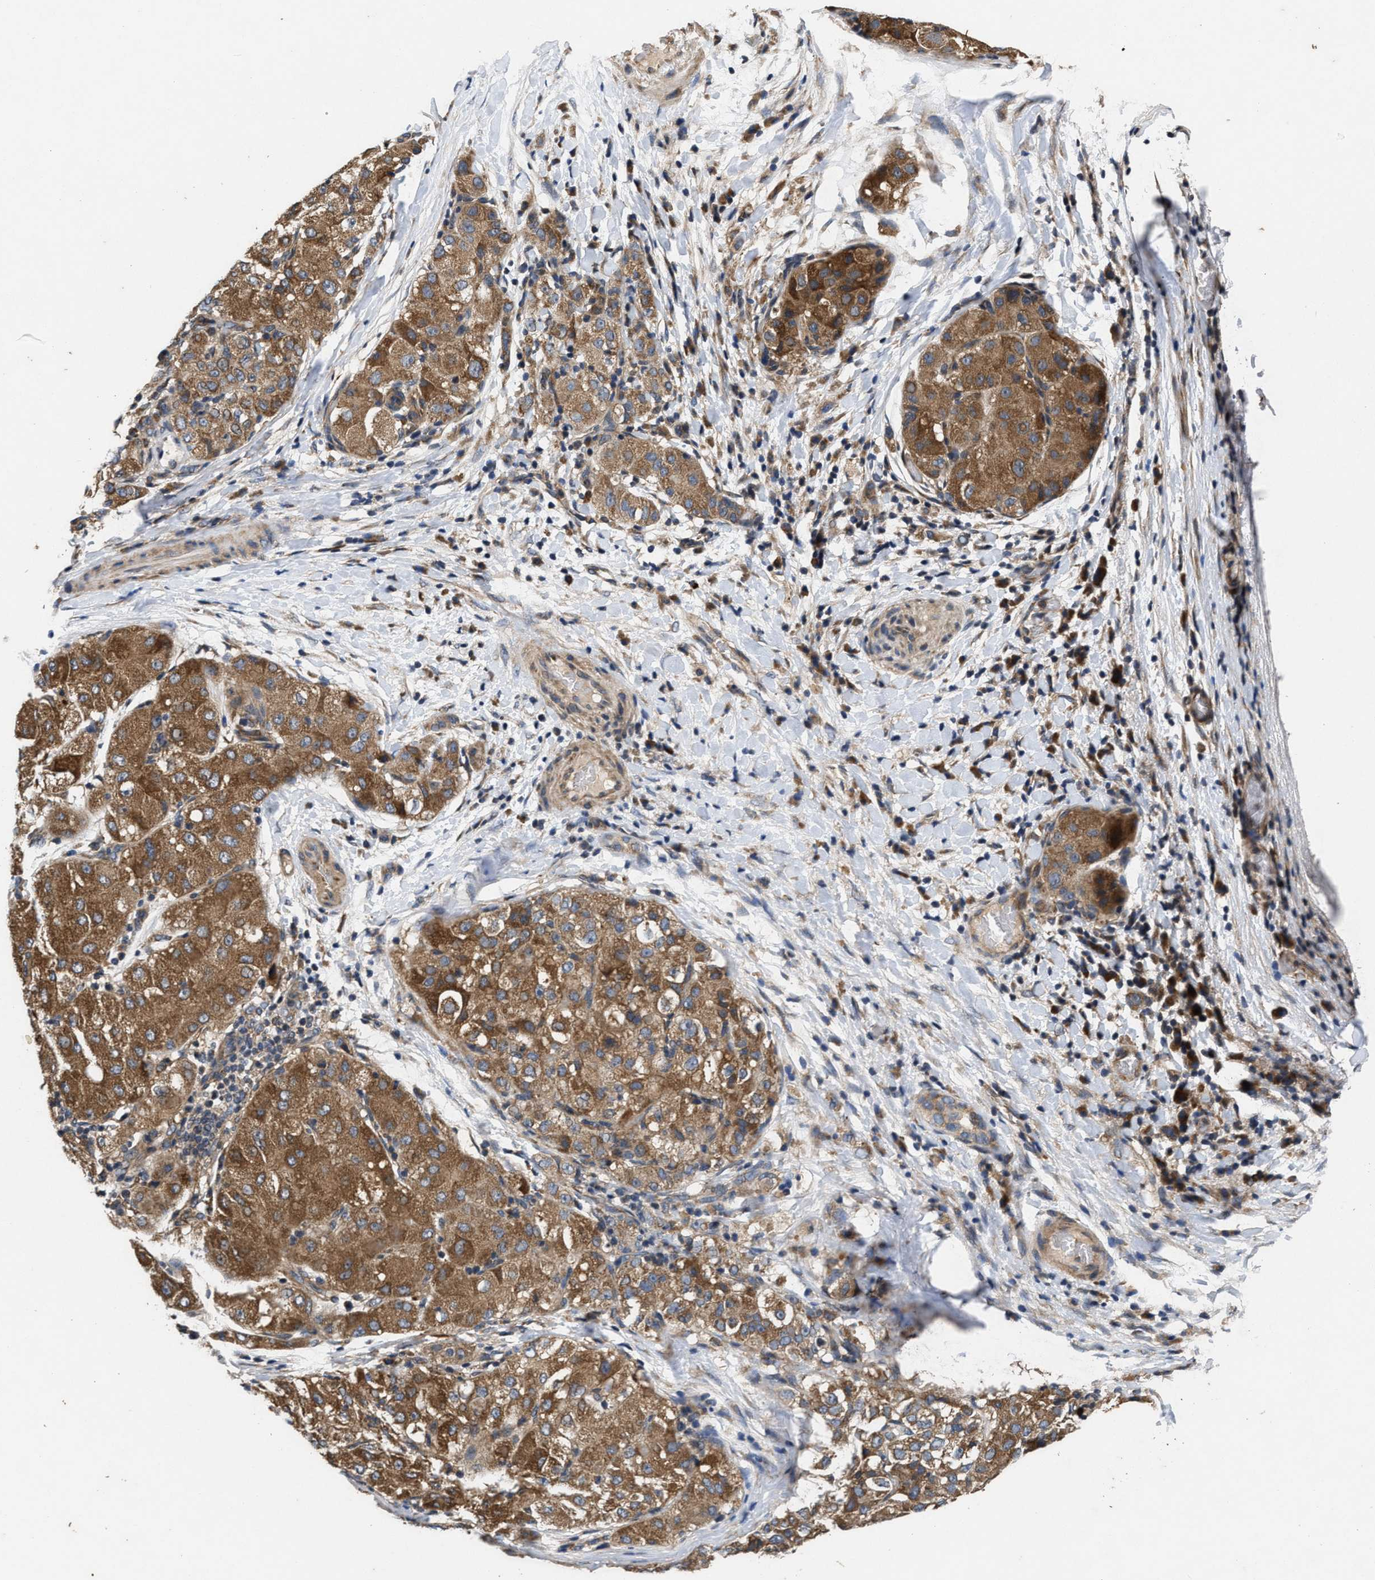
{"staining": {"intensity": "moderate", "quantity": ">75%", "location": "cytoplasmic/membranous"}, "tissue": "liver cancer", "cell_type": "Tumor cells", "image_type": "cancer", "snomed": [{"axis": "morphology", "description": "Carcinoma, Hepatocellular, NOS"}, {"axis": "topography", "description": "Liver"}], "caption": "Protein expression analysis of human hepatocellular carcinoma (liver) reveals moderate cytoplasmic/membranous positivity in approximately >75% of tumor cells.", "gene": "EFNA4", "patient": {"sex": "male", "age": 80}}